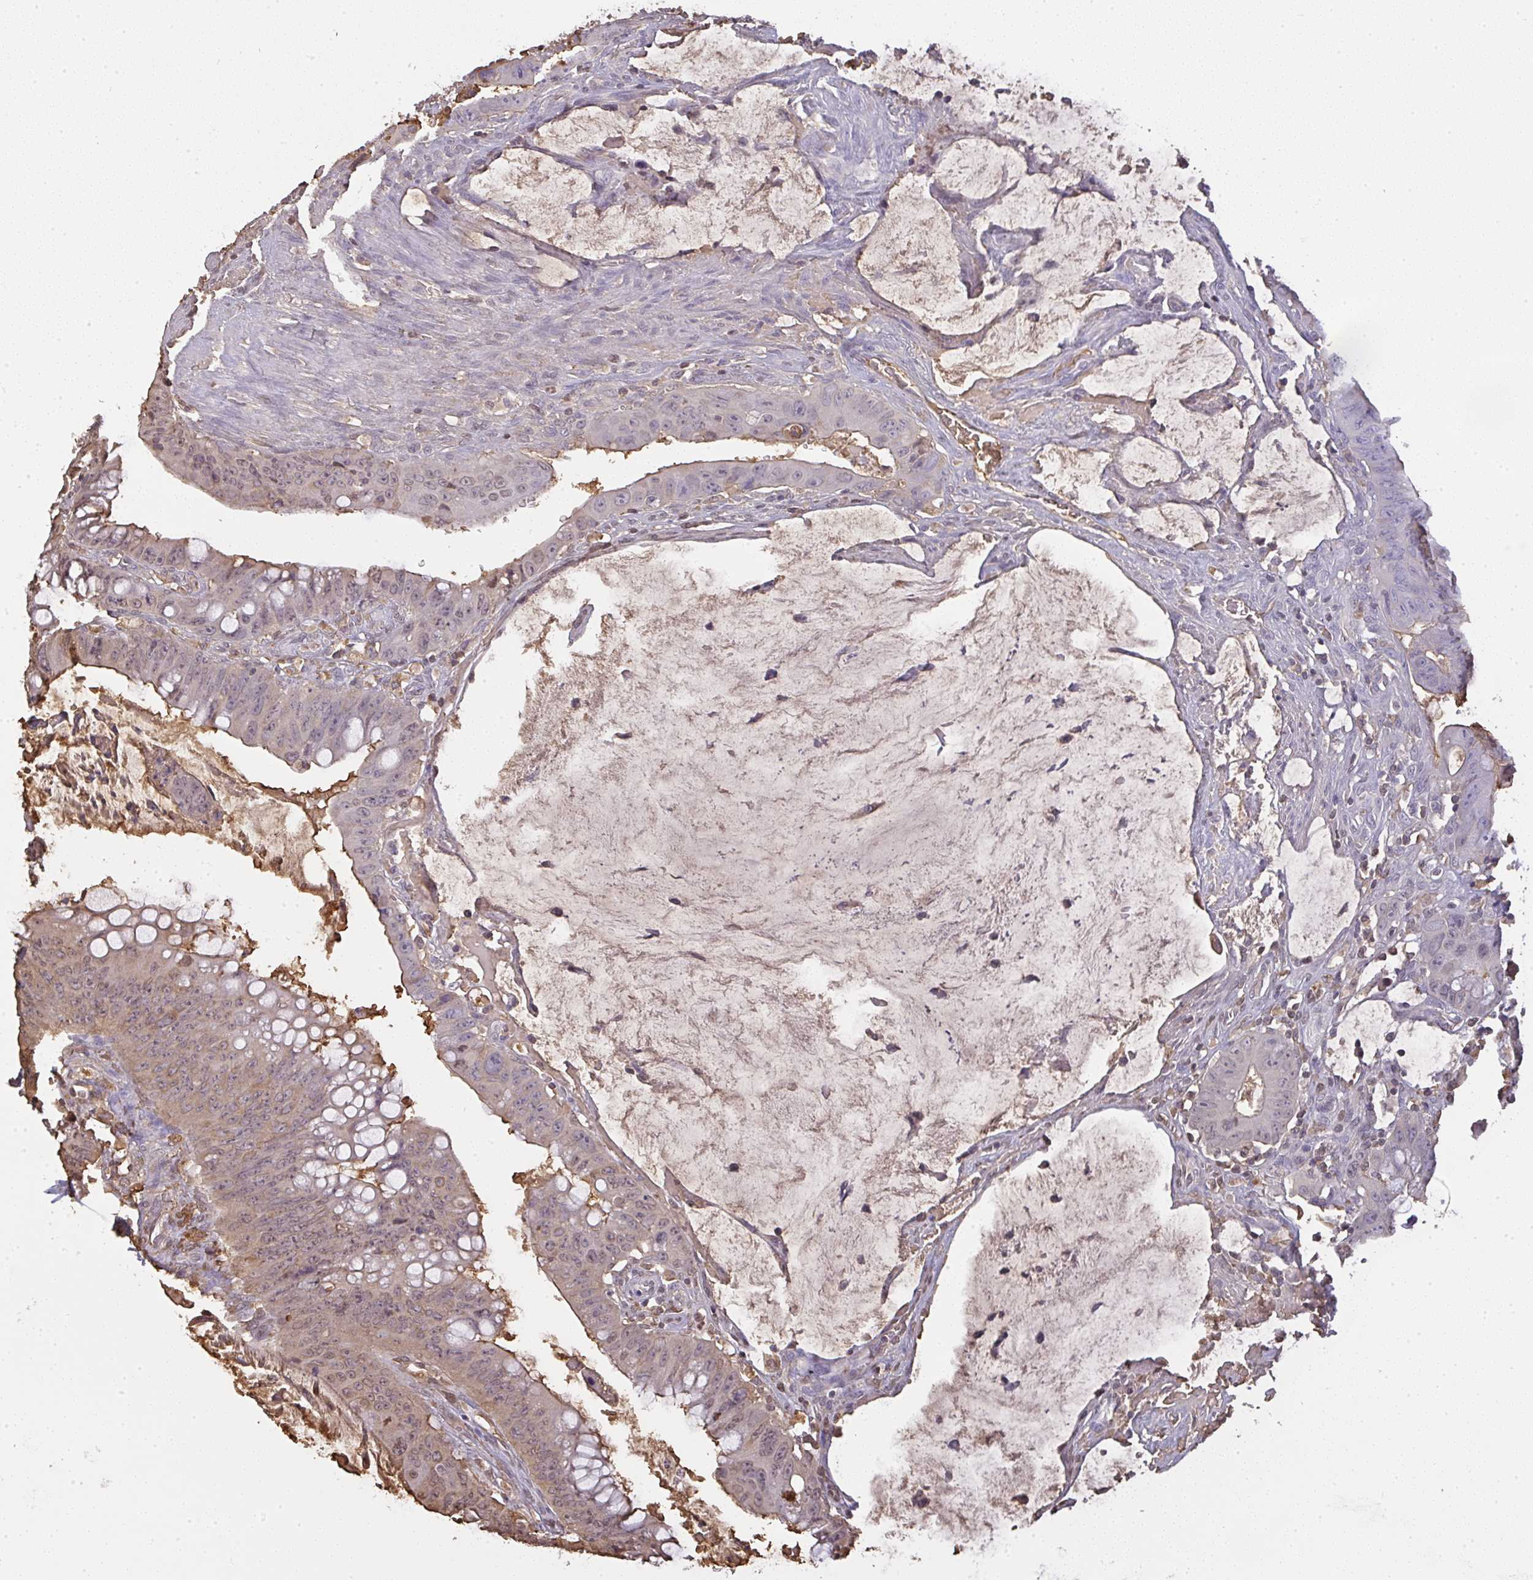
{"staining": {"intensity": "weak", "quantity": "<25%", "location": "cytoplasmic/membranous"}, "tissue": "colorectal cancer", "cell_type": "Tumor cells", "image_type": "cancer", "snomed": [{"axis": "morphology", "description": "Adenocarcinoma, NOS"}, {"axis": "topography", "description": "Rectum"}], "caption": "There is no significant expression in tumor cells of colorectal cancer (adenocarcinoma). The staining was performed using DAB to visualize the protein expression in brown, while the nuclei were stained in blue with hematoxylin (Magnification: 20x).", "gene": "SMYD5", "patient": {"sex": "male", "age": 78}}